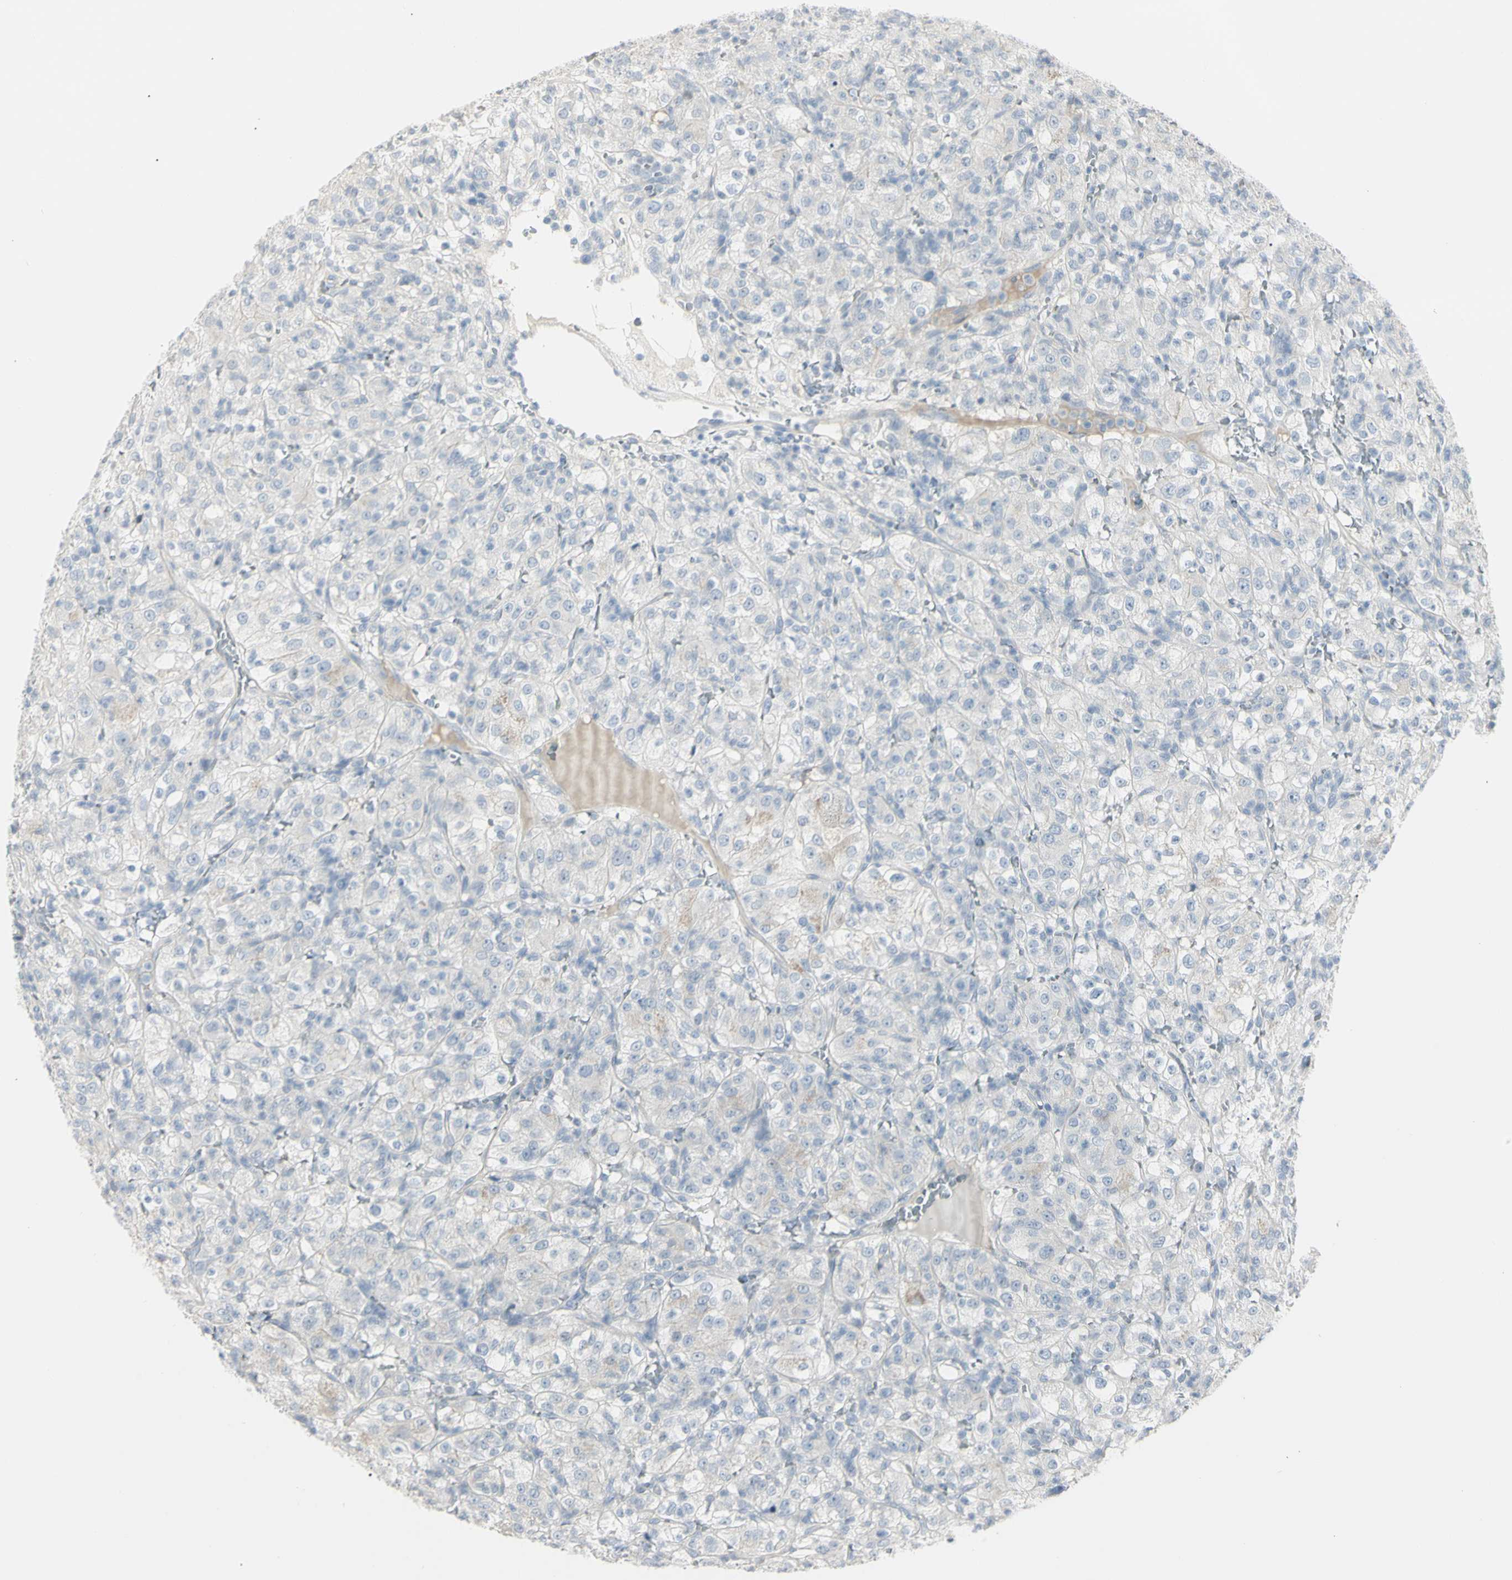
{"staining": {"intensity": "negative", "quantity": "none", "location": "none"}, "tissue": "renal cancer", "cell_type": "Tumor cells", "image_type": "cancer", "snomed": [{"axis": "morphology", "description": "Normal tissue, NOS"}, {"axis": "morphology", "description": "Adenocarcinoma, NOS"}, {"axis": "topography", "description": "Kidney"}], "caption": "Tumor cells are negative for protein expression in human renal adenocarcinoma.", "gene": "PIP", "patient": {"sex": "female", "age": 72}}